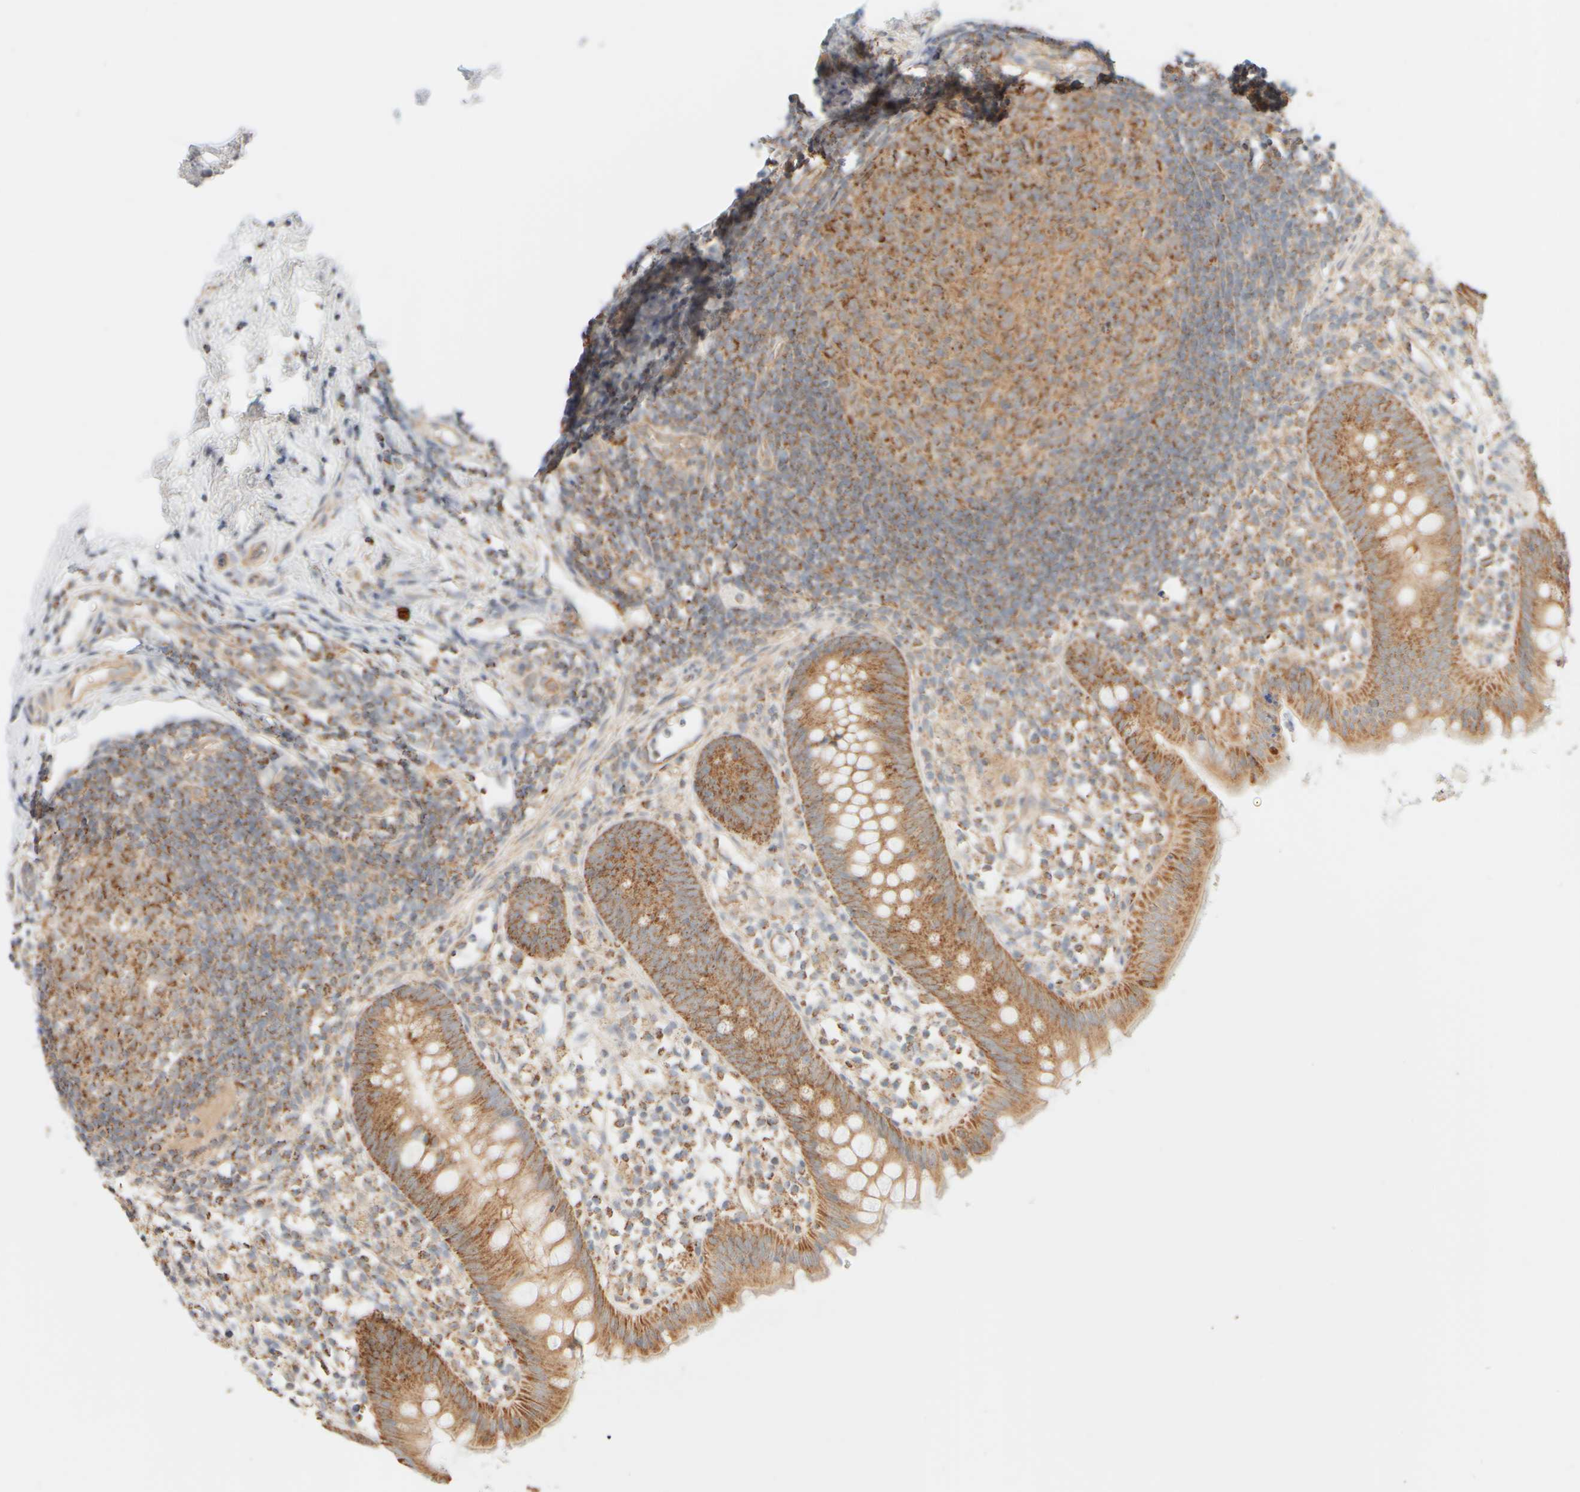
{"staining": {"intensity": "moderate", "quantity": ">75%", "location": "cytoplasmic/membranous"}, "tissue": "appendix", "cell_type": "Glandular cells", "image_type": "normal", "snomed": [{"axis": "morphology", "description": "Normal tissue, NOS"}, {"axis": "topography", "description": "Appendix"}], "caption": "Immunohistochemistry (IHC) image of normal appendix: human appendix stained using IHC displays medium levels of moderate protein expression localized specifically in the cytoplasmic/membranous of glandular cells, appearing as a cytoplasmic/membranous brown color.", "gene": "APBB2", "patient": {"sex": "female", "age": 20}}